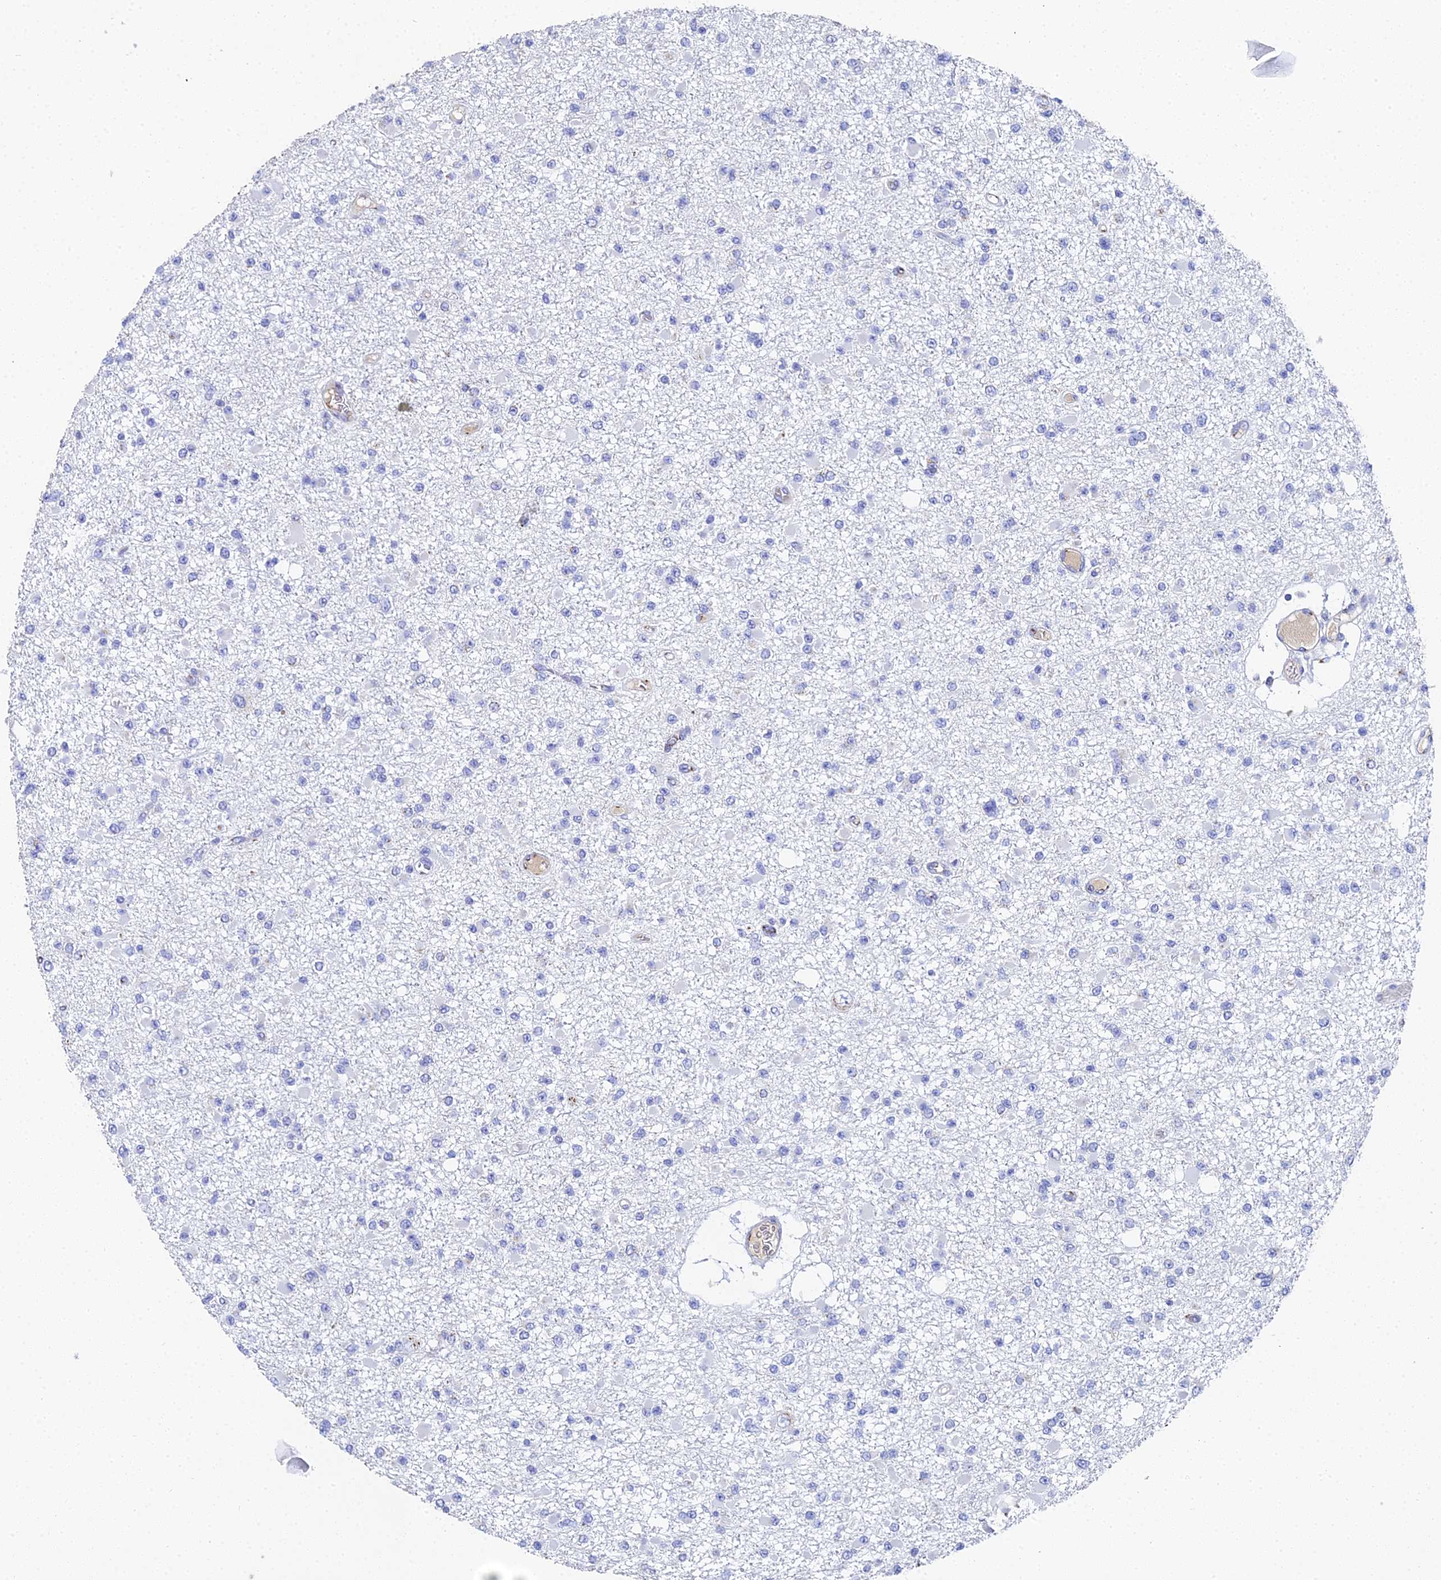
{"staining": {"intensity": "negative", "quantity": "none", "location": "none"}, "tissue": "glioma", "cell_type": "Tumor cells", "image_type": "cancer", "snomed": [{"axis": "morphology", "description": "Glioma, malignant, Low grade"}, {"axis": "topography", "description": "Brain"}], "caption": "Low-grade glioma (malignant) was stained to show a protein in brown. There is no significant positivity in tumor cells.", "gene": "ENSG00000268674", "patient": {"sex": "female", "age": 22}}